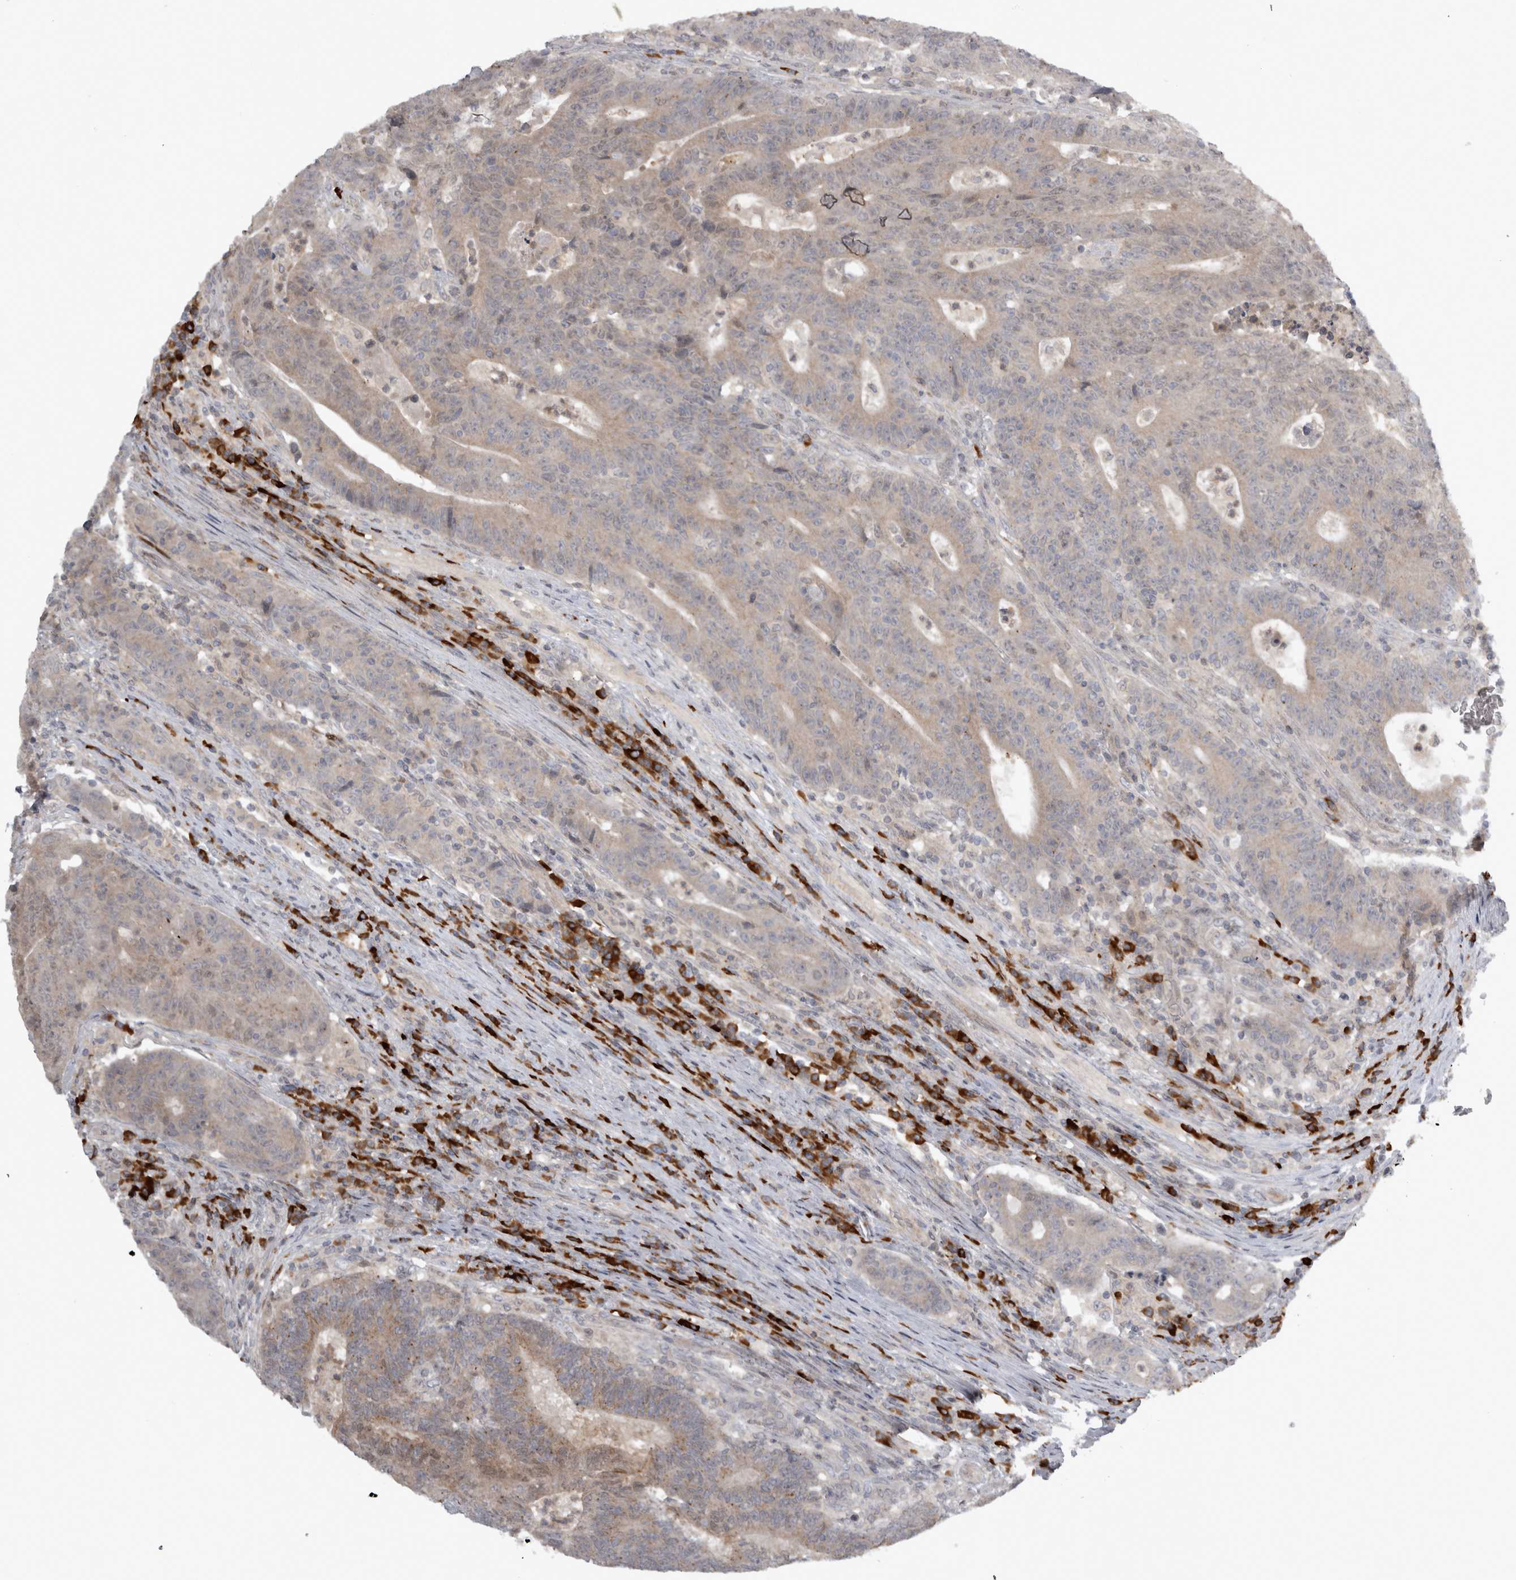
{"staining": {"intensity": "weak", "quantity": ">75%", "location": "cytoplasmic/membranous"}, "tissue": "colorectal cancer", "cell_type": "Tumor cells", "image_type": "cancer", "snomed": [{"axis": "morphology", "description": "Normal tissue, NOS"}, {"axis": "morphology", "description": "Adenocarcinoma, NOS"}, {"axis": "topography", "description": "Colon"}], "caption": "This is a micrograph of IHC staining of colorectal cancer, which shows weak expression in the cytoplasmic/membranous of tumor cells.", "gene": "SLCO5A1", "patient": {"sex": "female", "age": 75}}